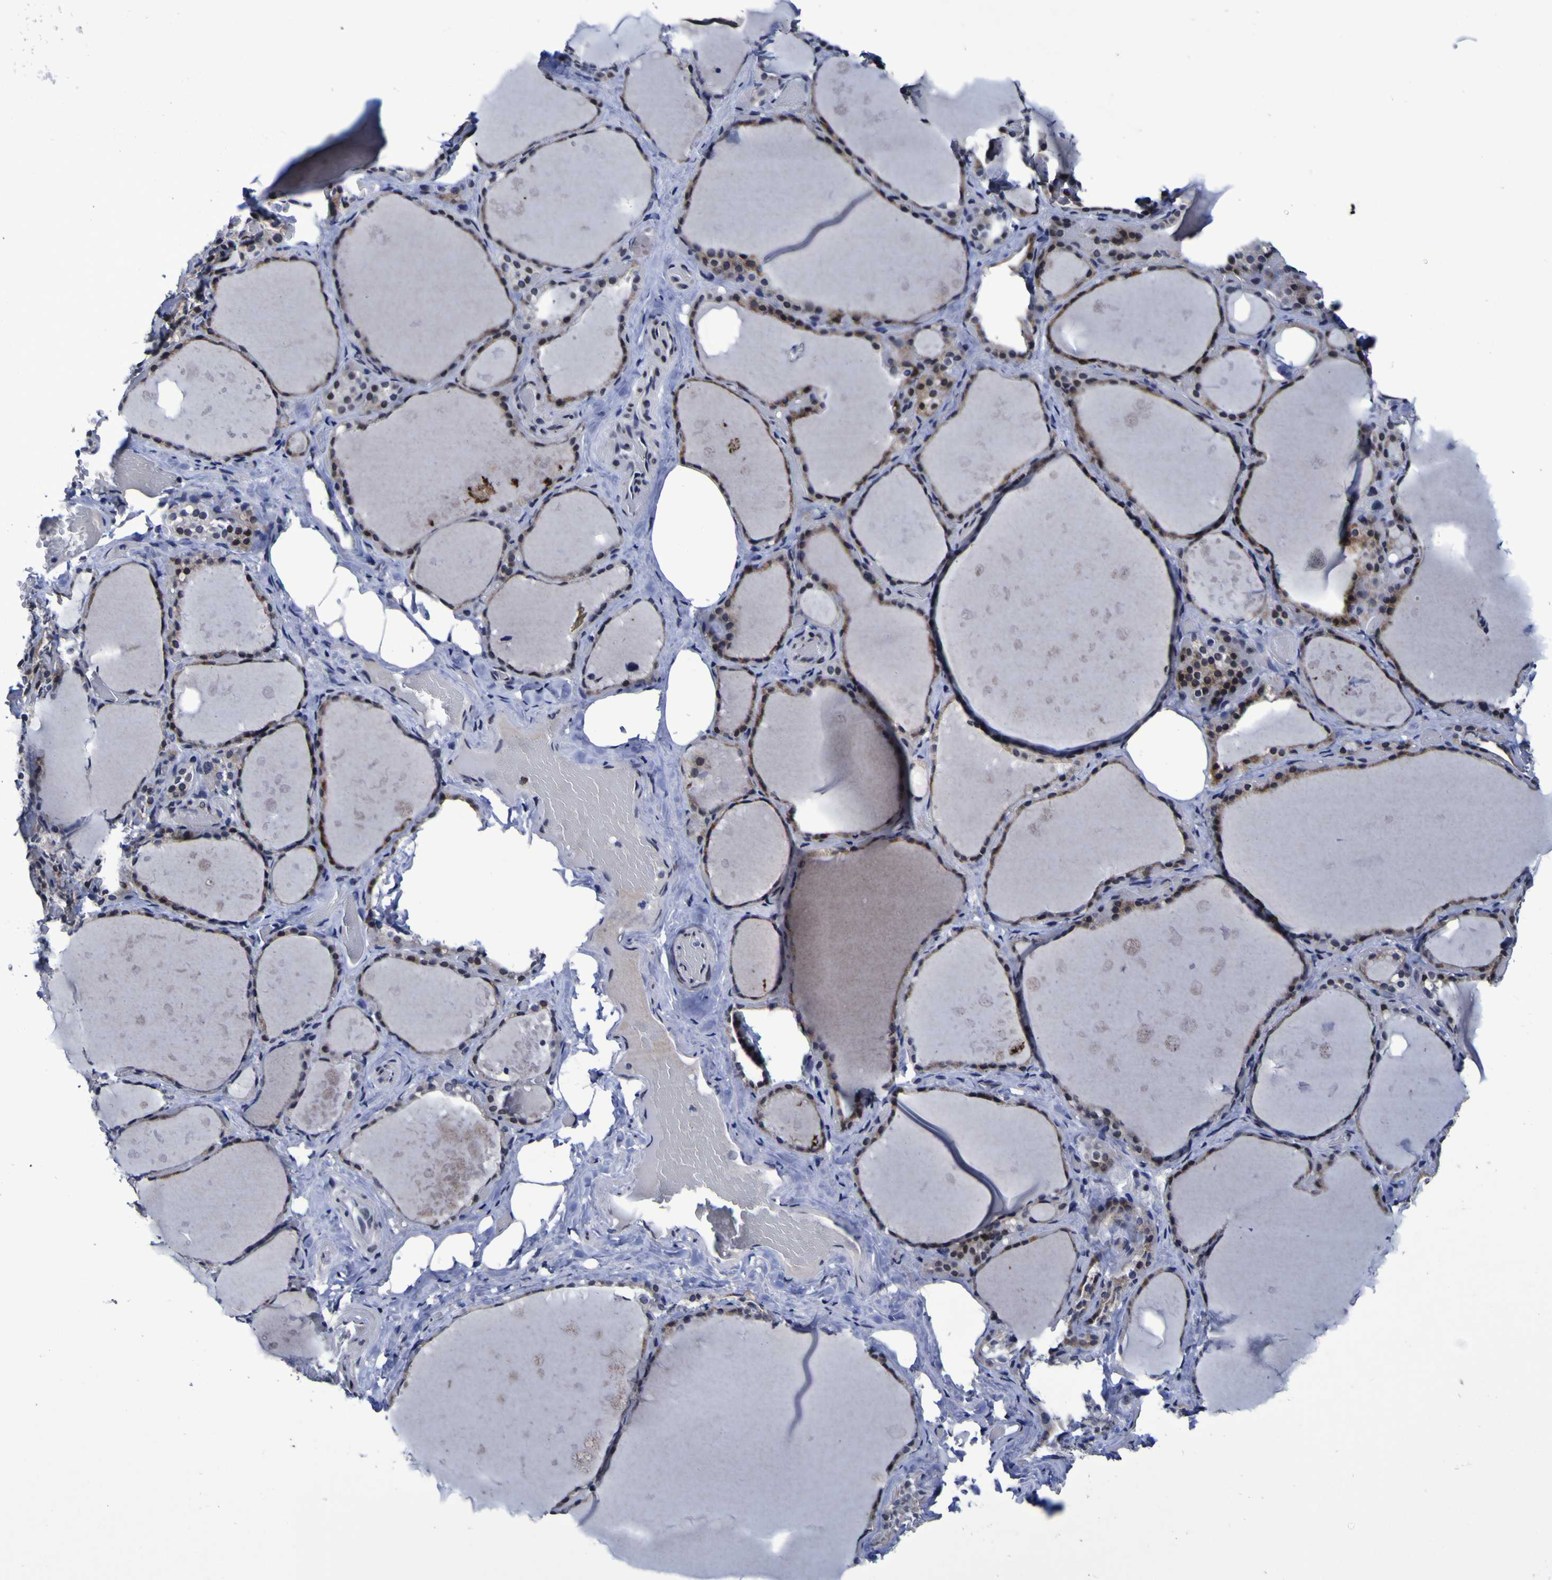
{"staining": {"intensity": "moderate", "quantity": ">75%", "location": "cytoplasmic/membranous,nuclear"}, "tissue": "thyroid gland", "cell_type": "Glandular cells", "image_type": "normal", "snomed": [{"axis": "morphology", "description": "Normal tissue, NOS"}, {"axis": "topography", "description": "Thyroid gland"}], "caption": "Human thyroid gland stained for a protein (brown) reveals moderate cytoplasmic/membranous,nuclear positive expression in approximately >75% of glandular cells.", "gene": "MBD3", "patient": {"sex": "male", "age": 61}}